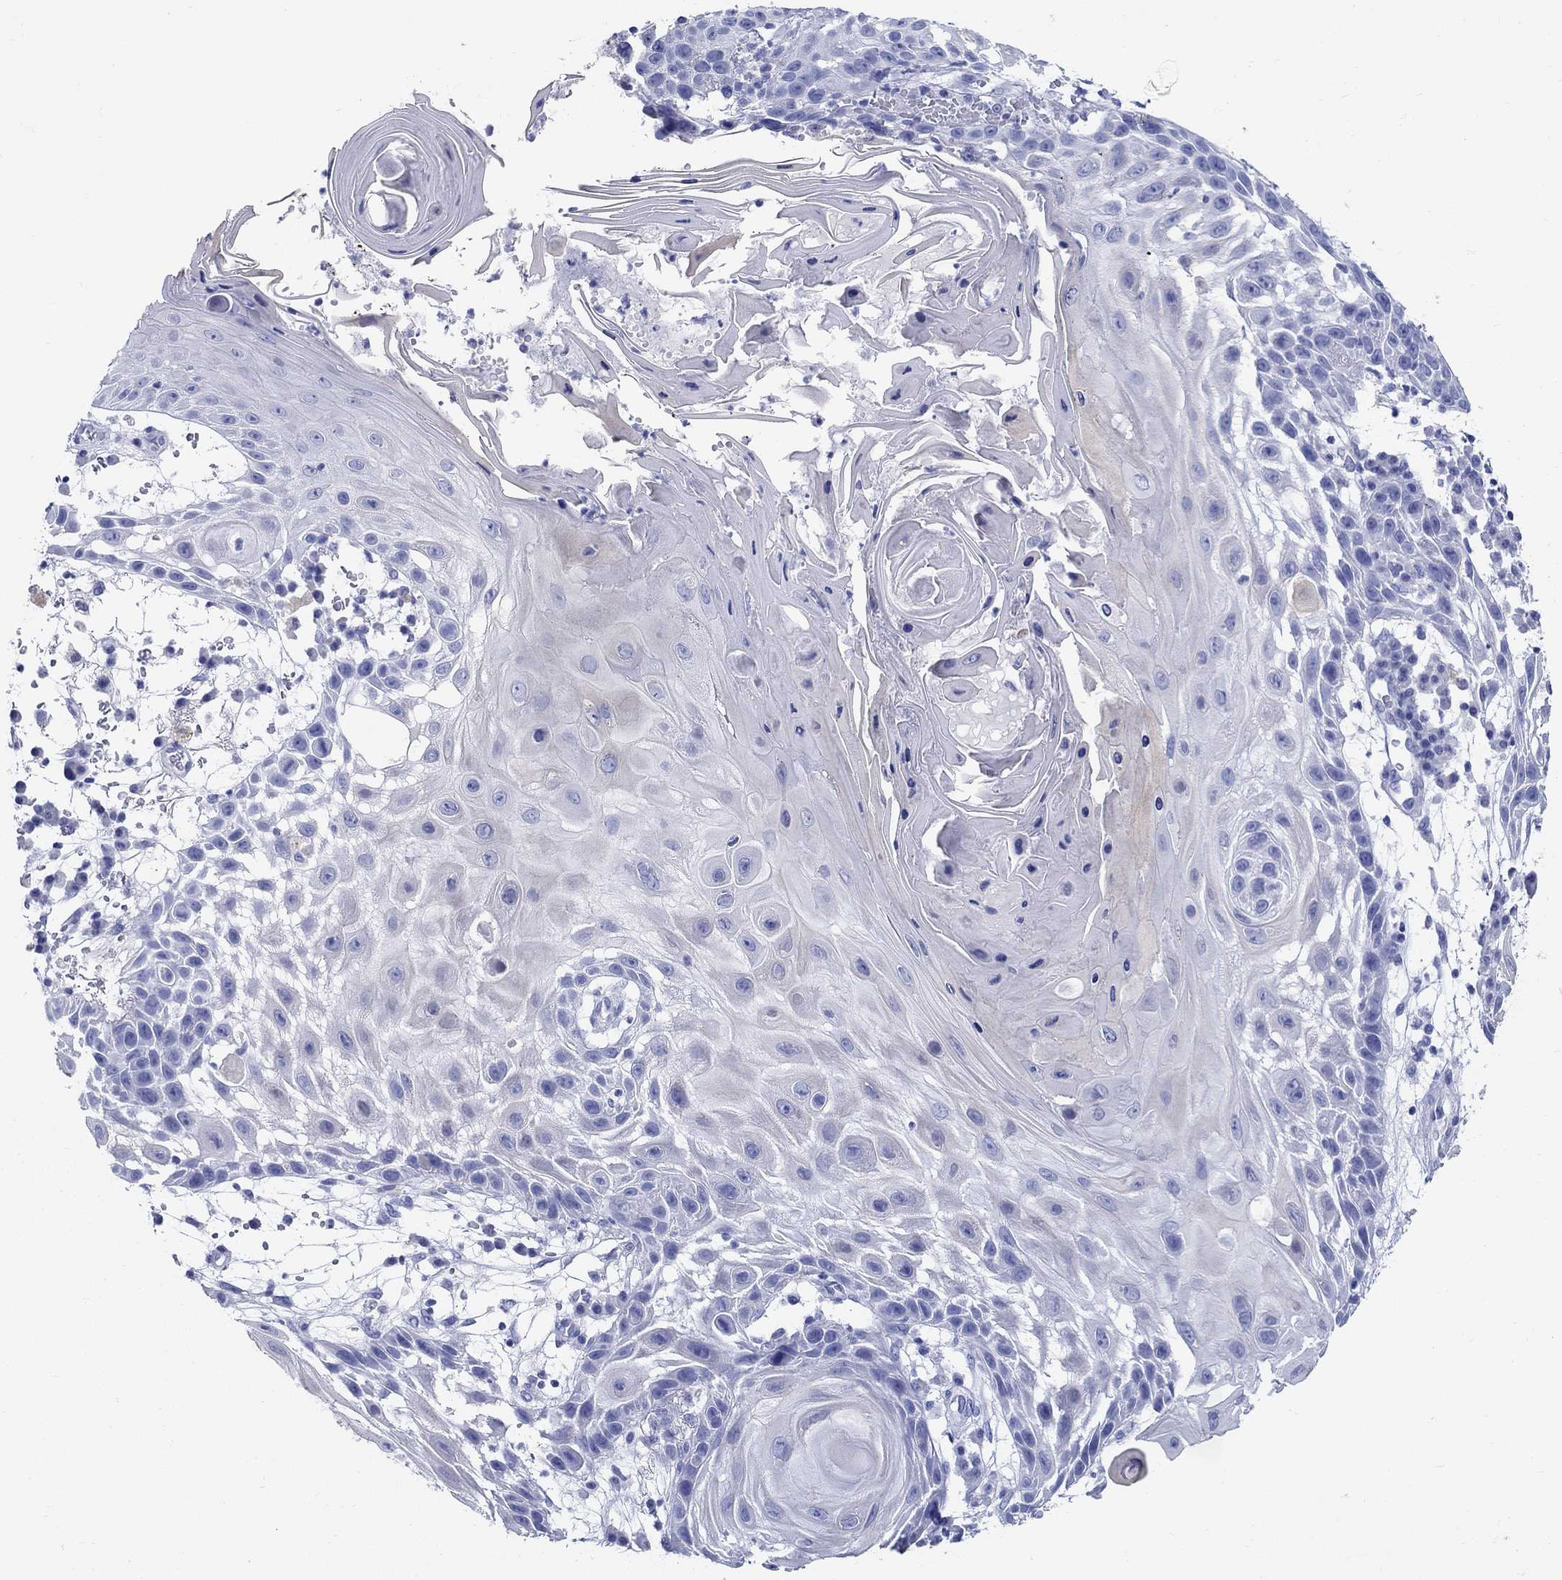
{"staining": {"intensity": "negative", "quantity": "none", "location": "none"}, "tissue": "skin cancer", "cell_type": "Tumor cells", "image_type": "cancer", "snomed": [{"axis": "morphology", "description": "Normal tissue, NOS"}, {"axis": "morphology", "description": "Squamous cell carcinoma, NOS"}, {"axis": "topography", "description": "Skin"}], "caption": "IHC micrograph of skin cancer stained for a protein (brown), which shows no staining in tumor cells.", "gene": "CRYGS", "patient": {"sex": "male", "age": 79}}